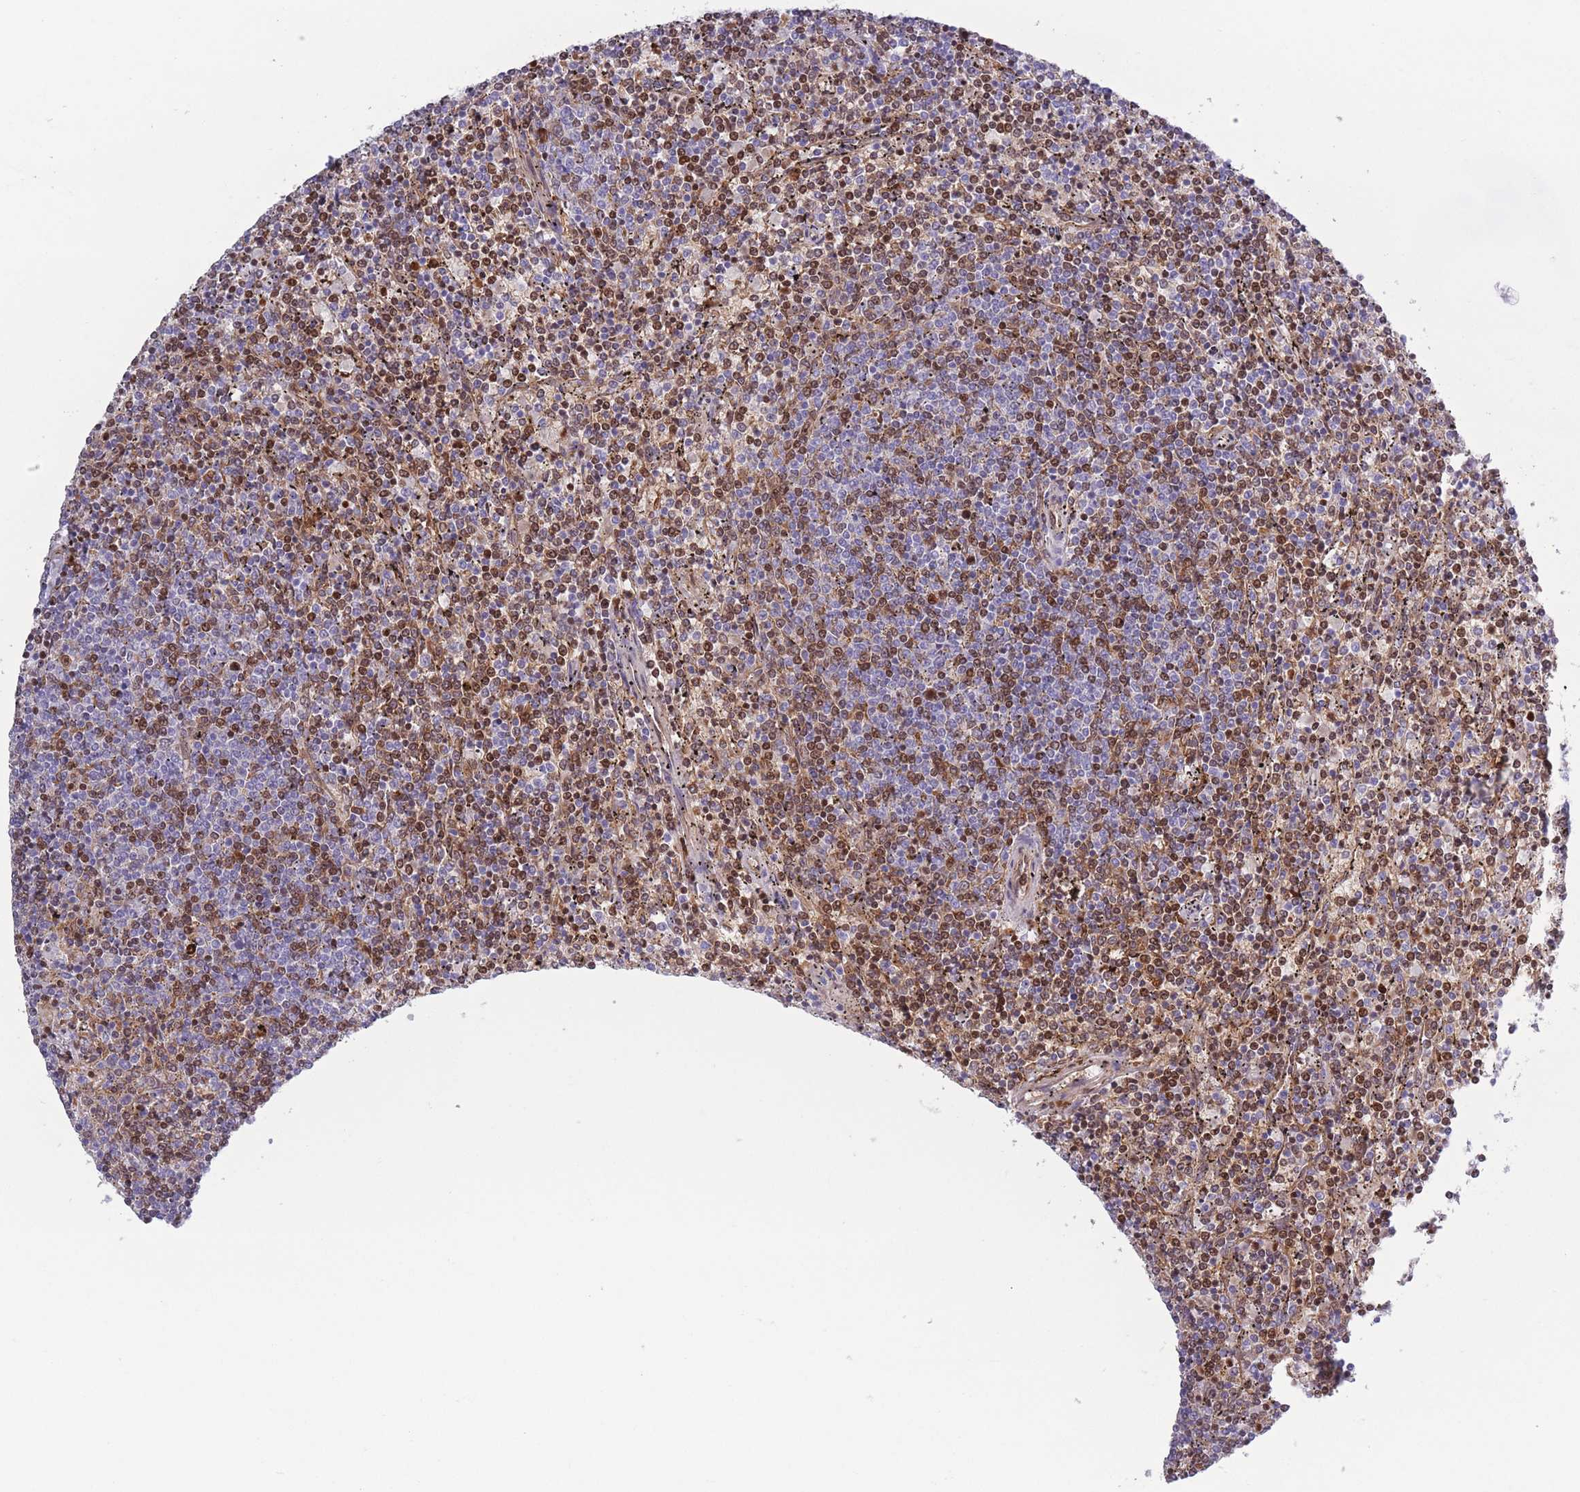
{"staining": {"intensity": "moderate", "quantity": "25%-75%", "location": "cytoplasmic/membranous,nuclear"}, "tissue": "lymphoma", "cell_type": "Tumor cells", "image_type": "cancer", "snomed": [{"axis": "morphology", "description": "Malignant lymphoma, non-Hodgkin's type, Low grade"}, {"axis": "topography", "description": "Spleen"}], "caption": "Moderate cytoplasmic/membranous and nuclear expression is identified in about 25%-75% of tumor cells in low-grade malignant lymphoma, non-Hodgkin's type.", "gene": "OR7C1", "patient": {"sex": "female", "age": 50}}